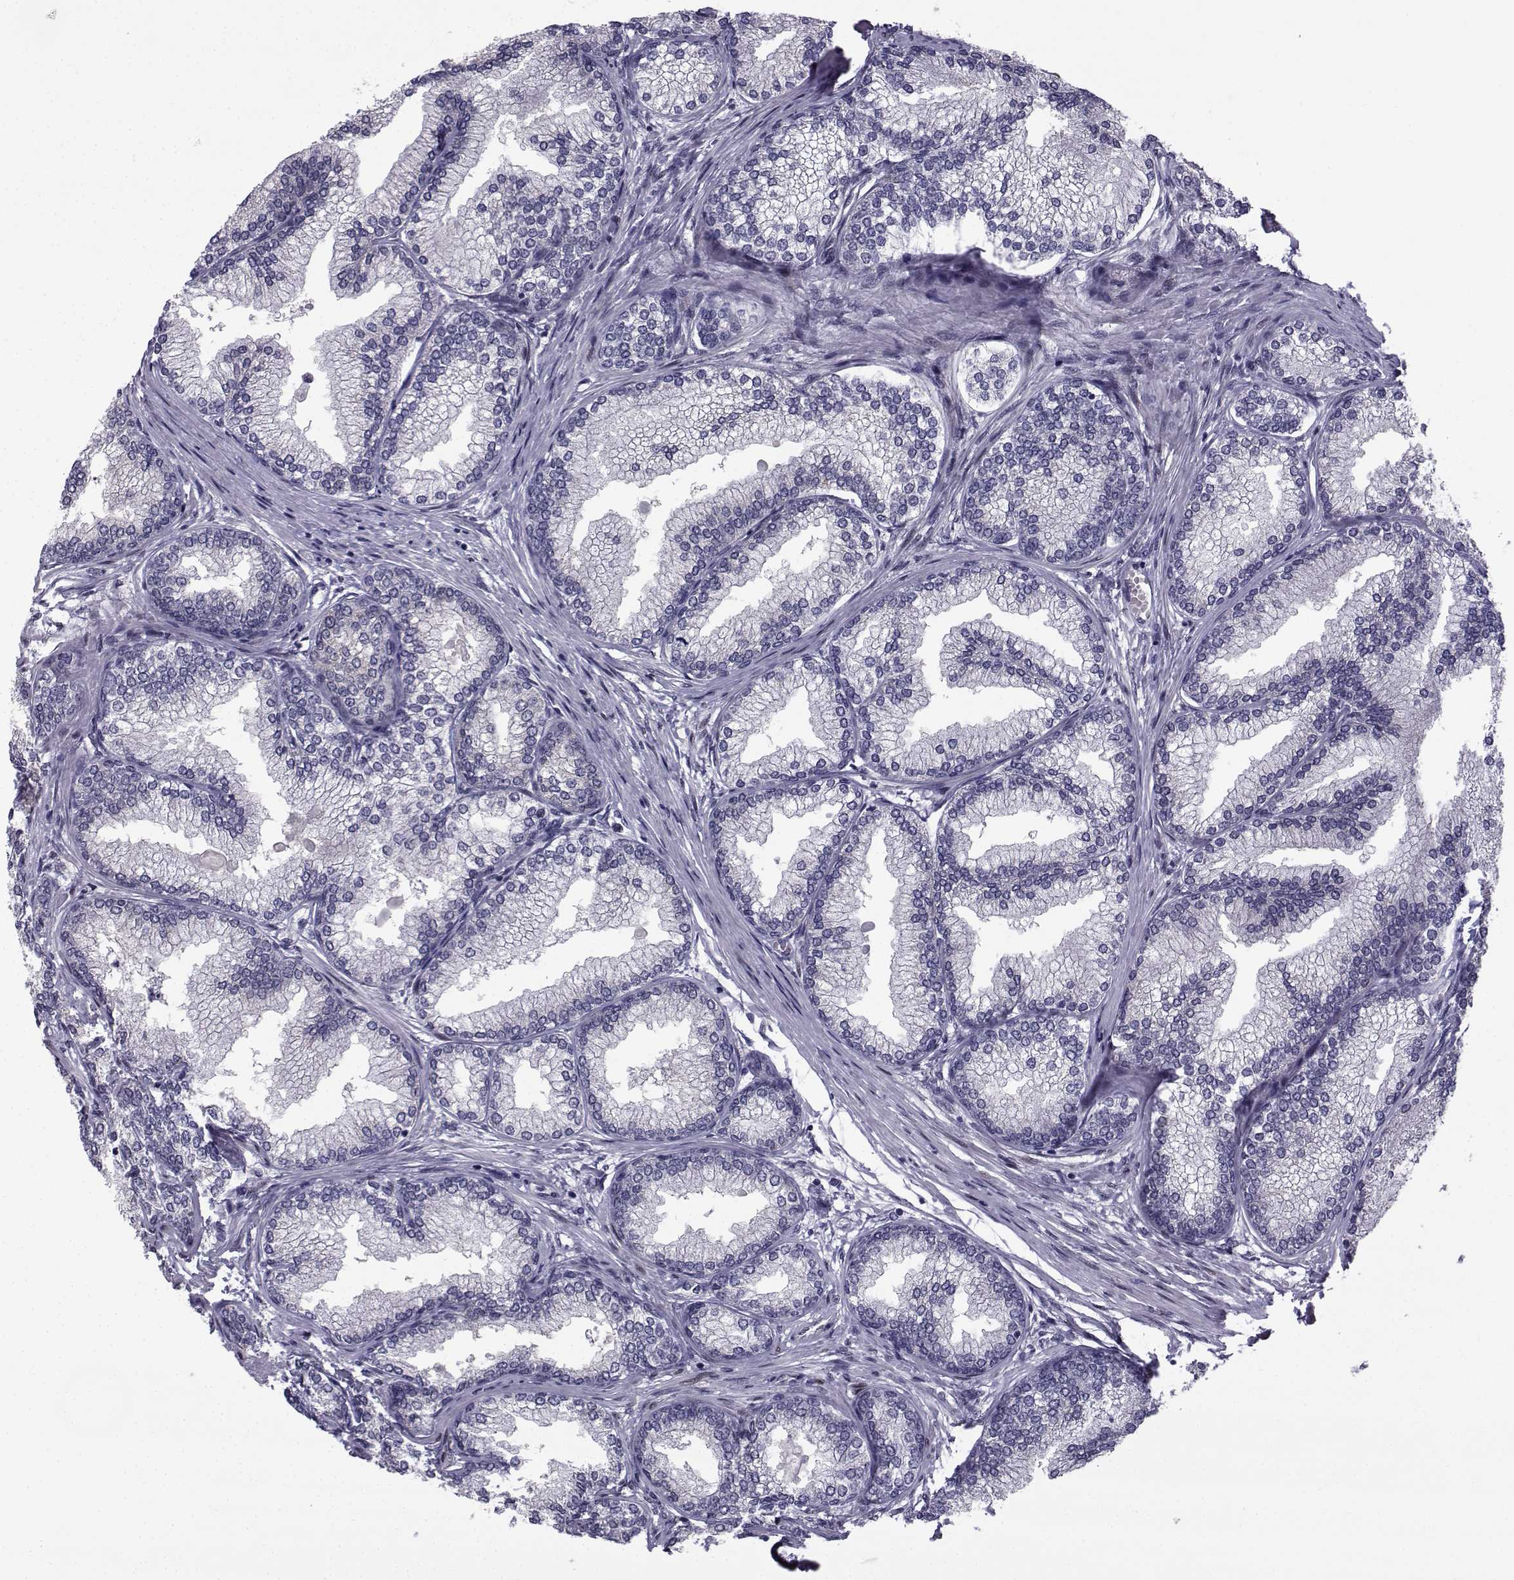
{"staining": {"intensity": "negative", "quantity": "none", "location": "none"}, "tissue": "prostate", "cell_type": "Glandular cells", "image_type": "normal", "snomed": [{"axis": "morphology", "description": "Normal tissue, NOS"}, {"axis": "topography", "description": "Prostate"}], "caption": "Normal prostate was stained to show a protein in brown. There is no significant expression in glandular cells. (DAB (3,3'-diaminobenzidine) immunohistochemistry (IHC), high magnification).", "gene": "RBM24", "patient": {"sex": "male", "age": 72}}